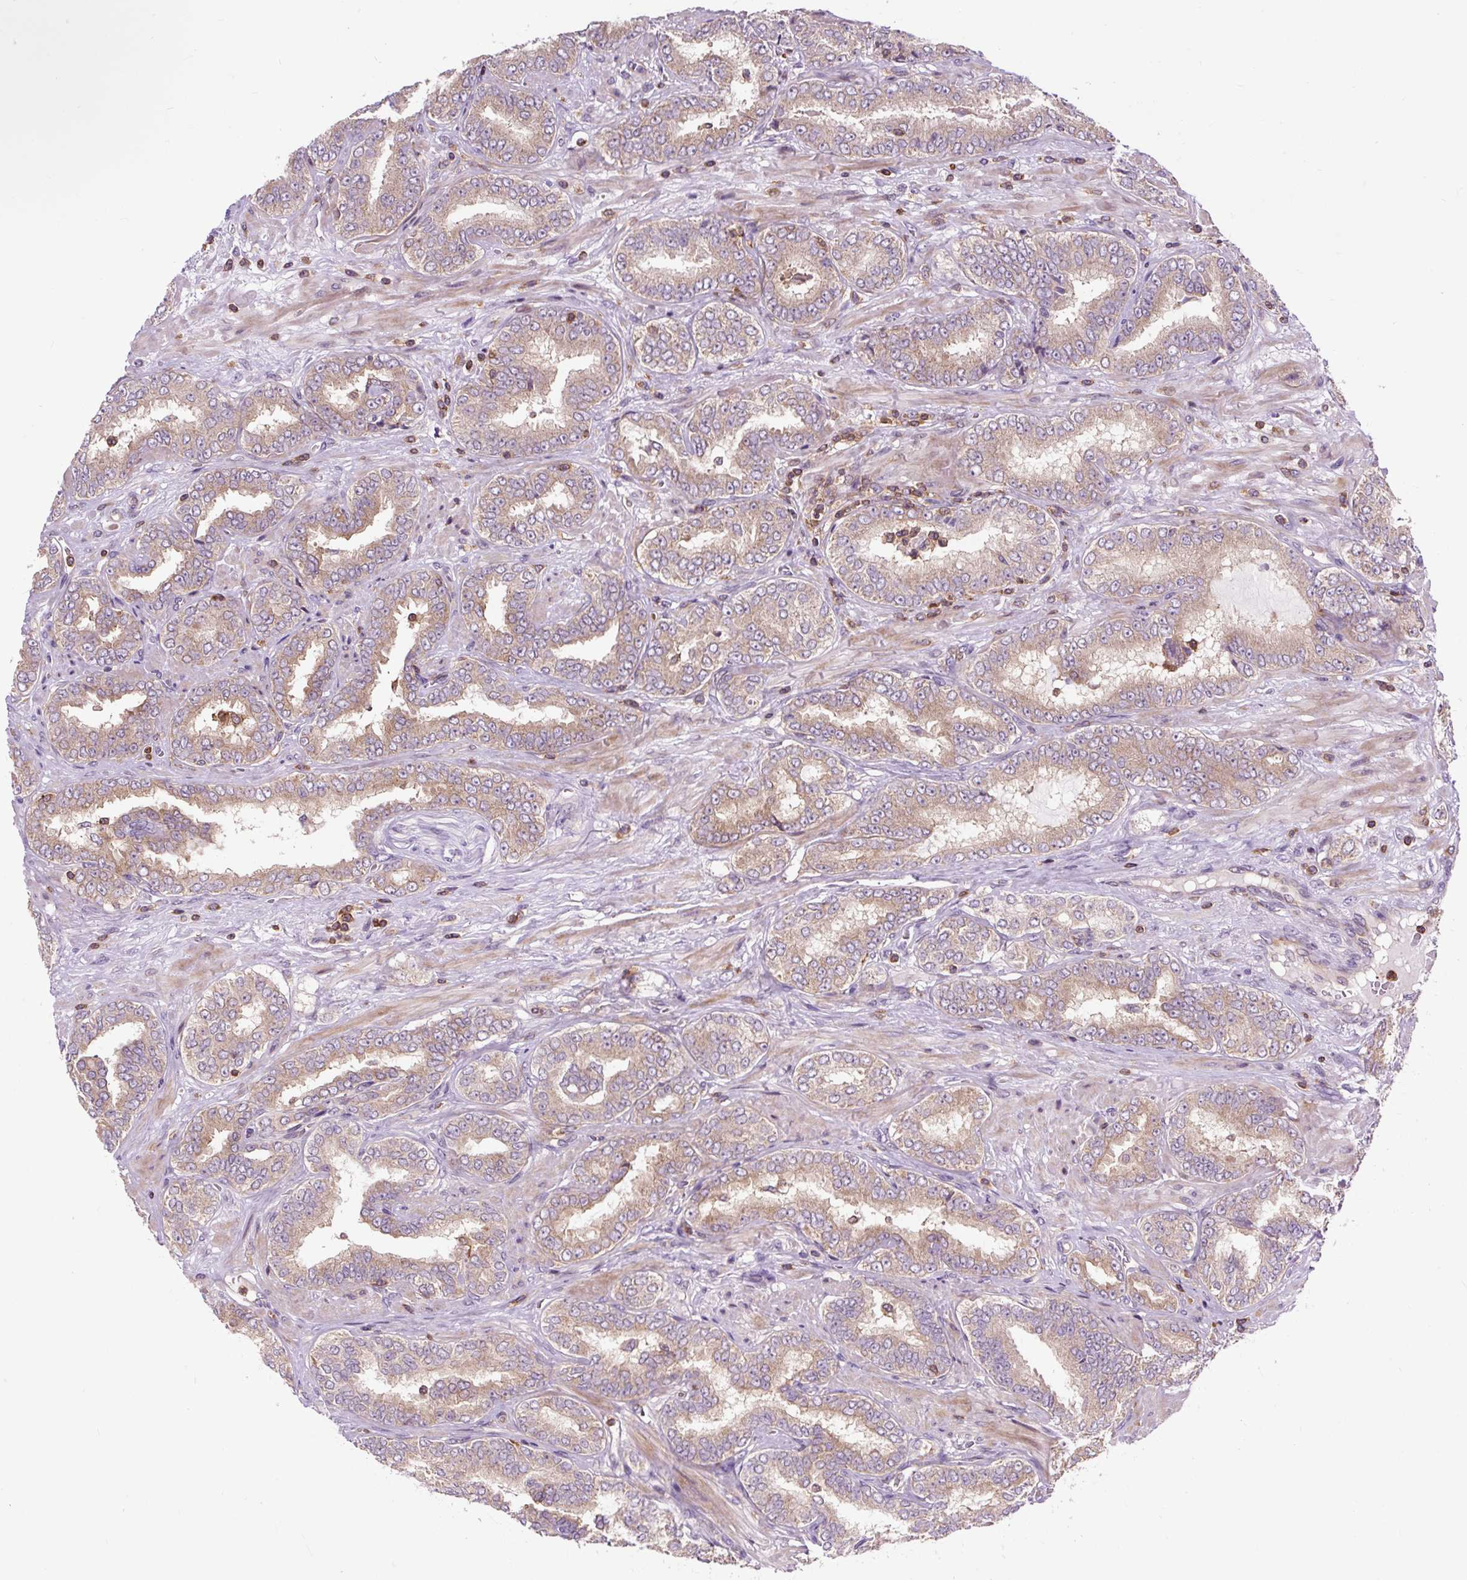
{"staining": {"intensity": "moderate", "quantity": "25%-75%", "location": "cytoplasmic/membranous"}, "tissue": "prostate cancer", "cell_type": "Tumor cells", "image_type": "cancer", "snomed": [{"axis": "morphology", "description": "Adenocarcinoma, High grade"}, {"axis": "topography", "description": "Prostate"}], "caption": "Immunohistochemistry (DAB) staining of high-grade adenocarcinoma (prostate) reveals moderate cytoplasmic/membranous protein expression in approximately 25%-75% of tumor cells.", "gene": "CISD3", "patient": {"sex": "male", "age": 72}}